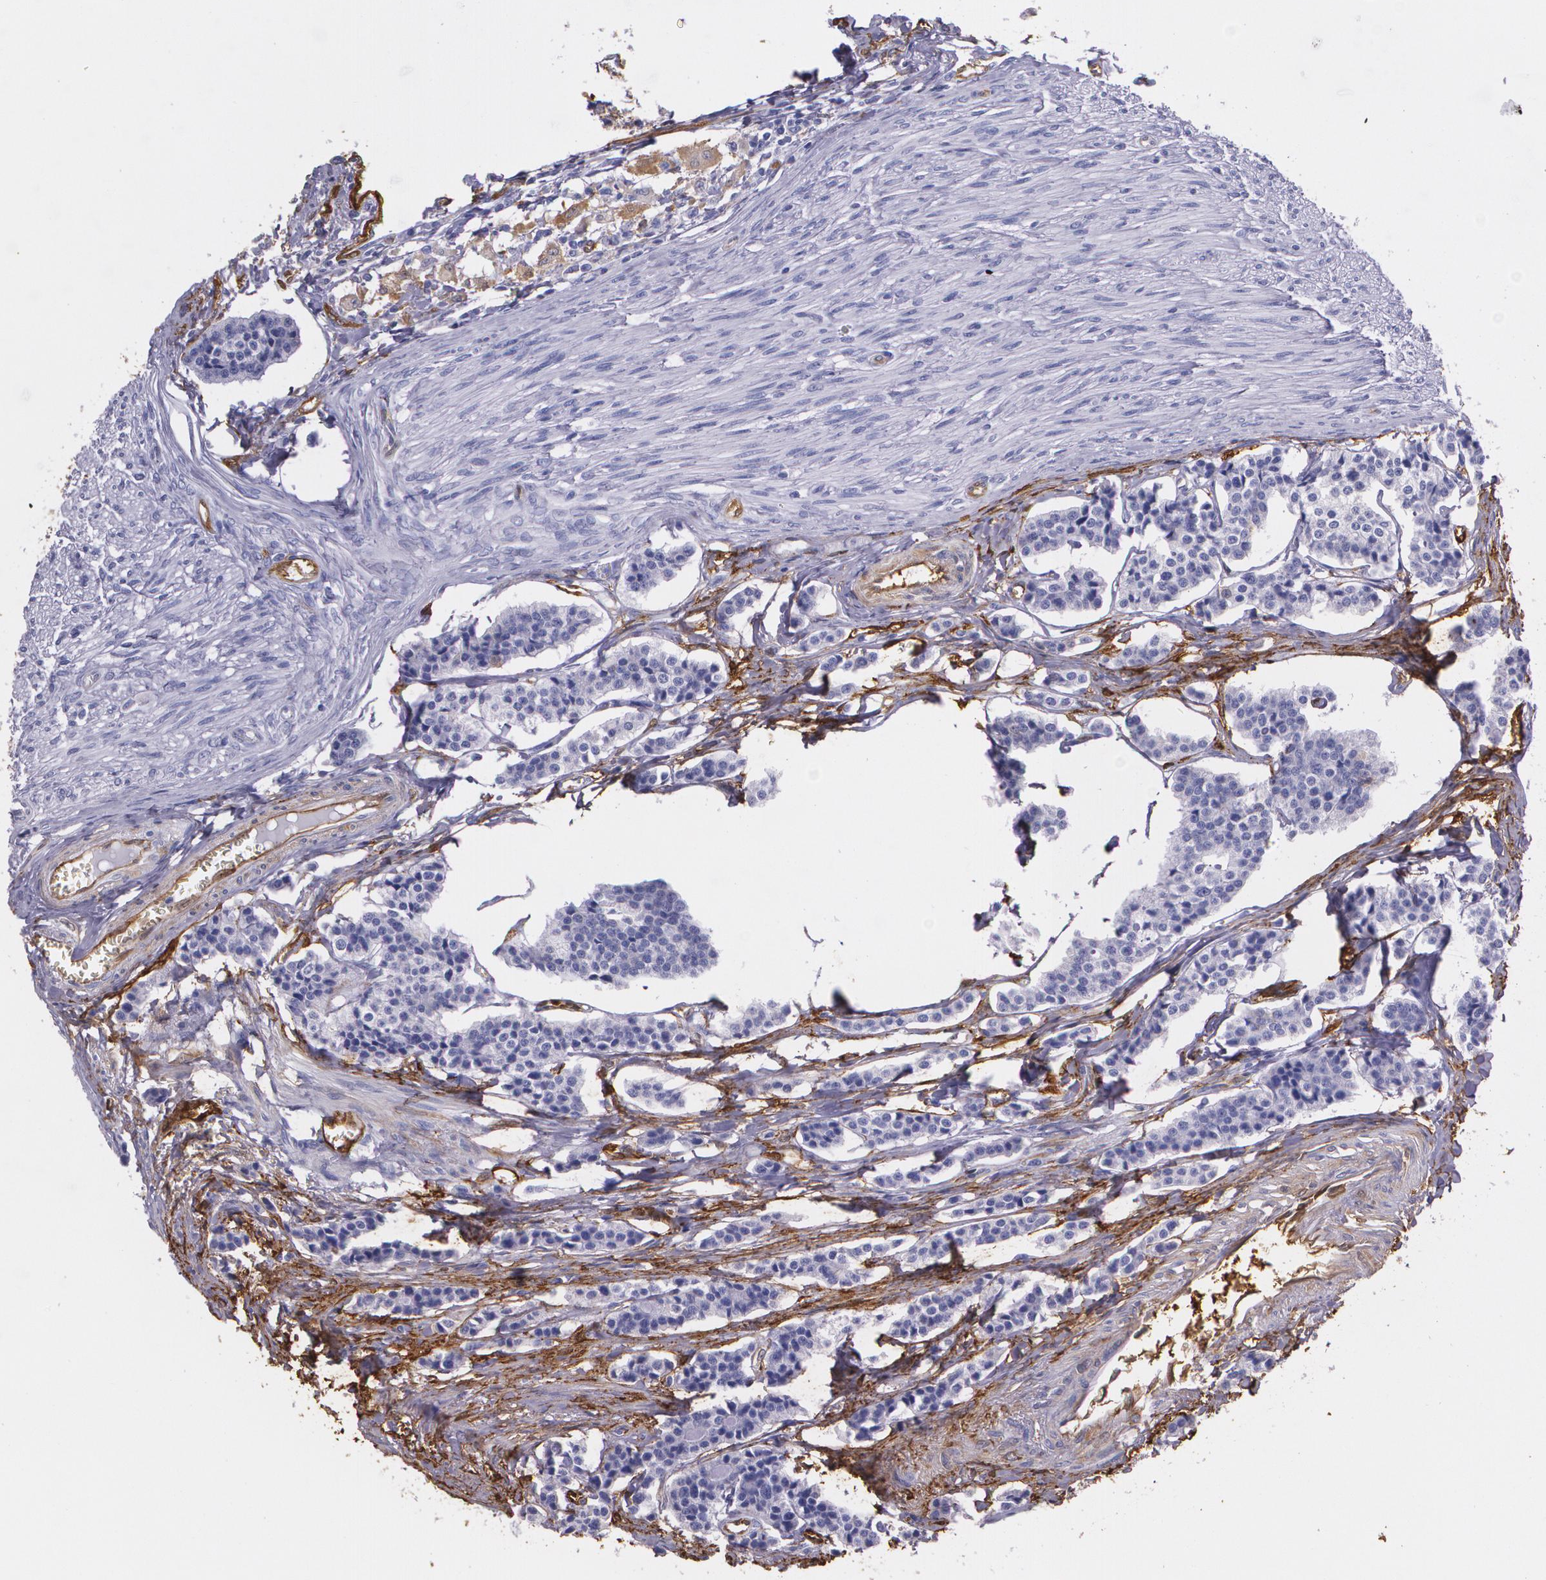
{"staining": {"intensity": "negative", "quantity": "none", "location": "none"}, "tissue": "carcinoid", "cell_type": "Tumor cells", "image_type": "cancer", "snomed": [{"axis": "morphology", "description": "Carcinoid, malignant, NOS"}, {"axis": "topography", "description": "Small intestine"}], "caption": "Protein analysis of carcinoid (malignant) demonstrates no significant expression in tumor cells. (Brightfield microscopy of DAB (3,3'-diaminobenzidine) immunohistochemistry (IHC) at high magnification).", "gene": "MMP2", "patient": {"sex": "male", "age": 63}}